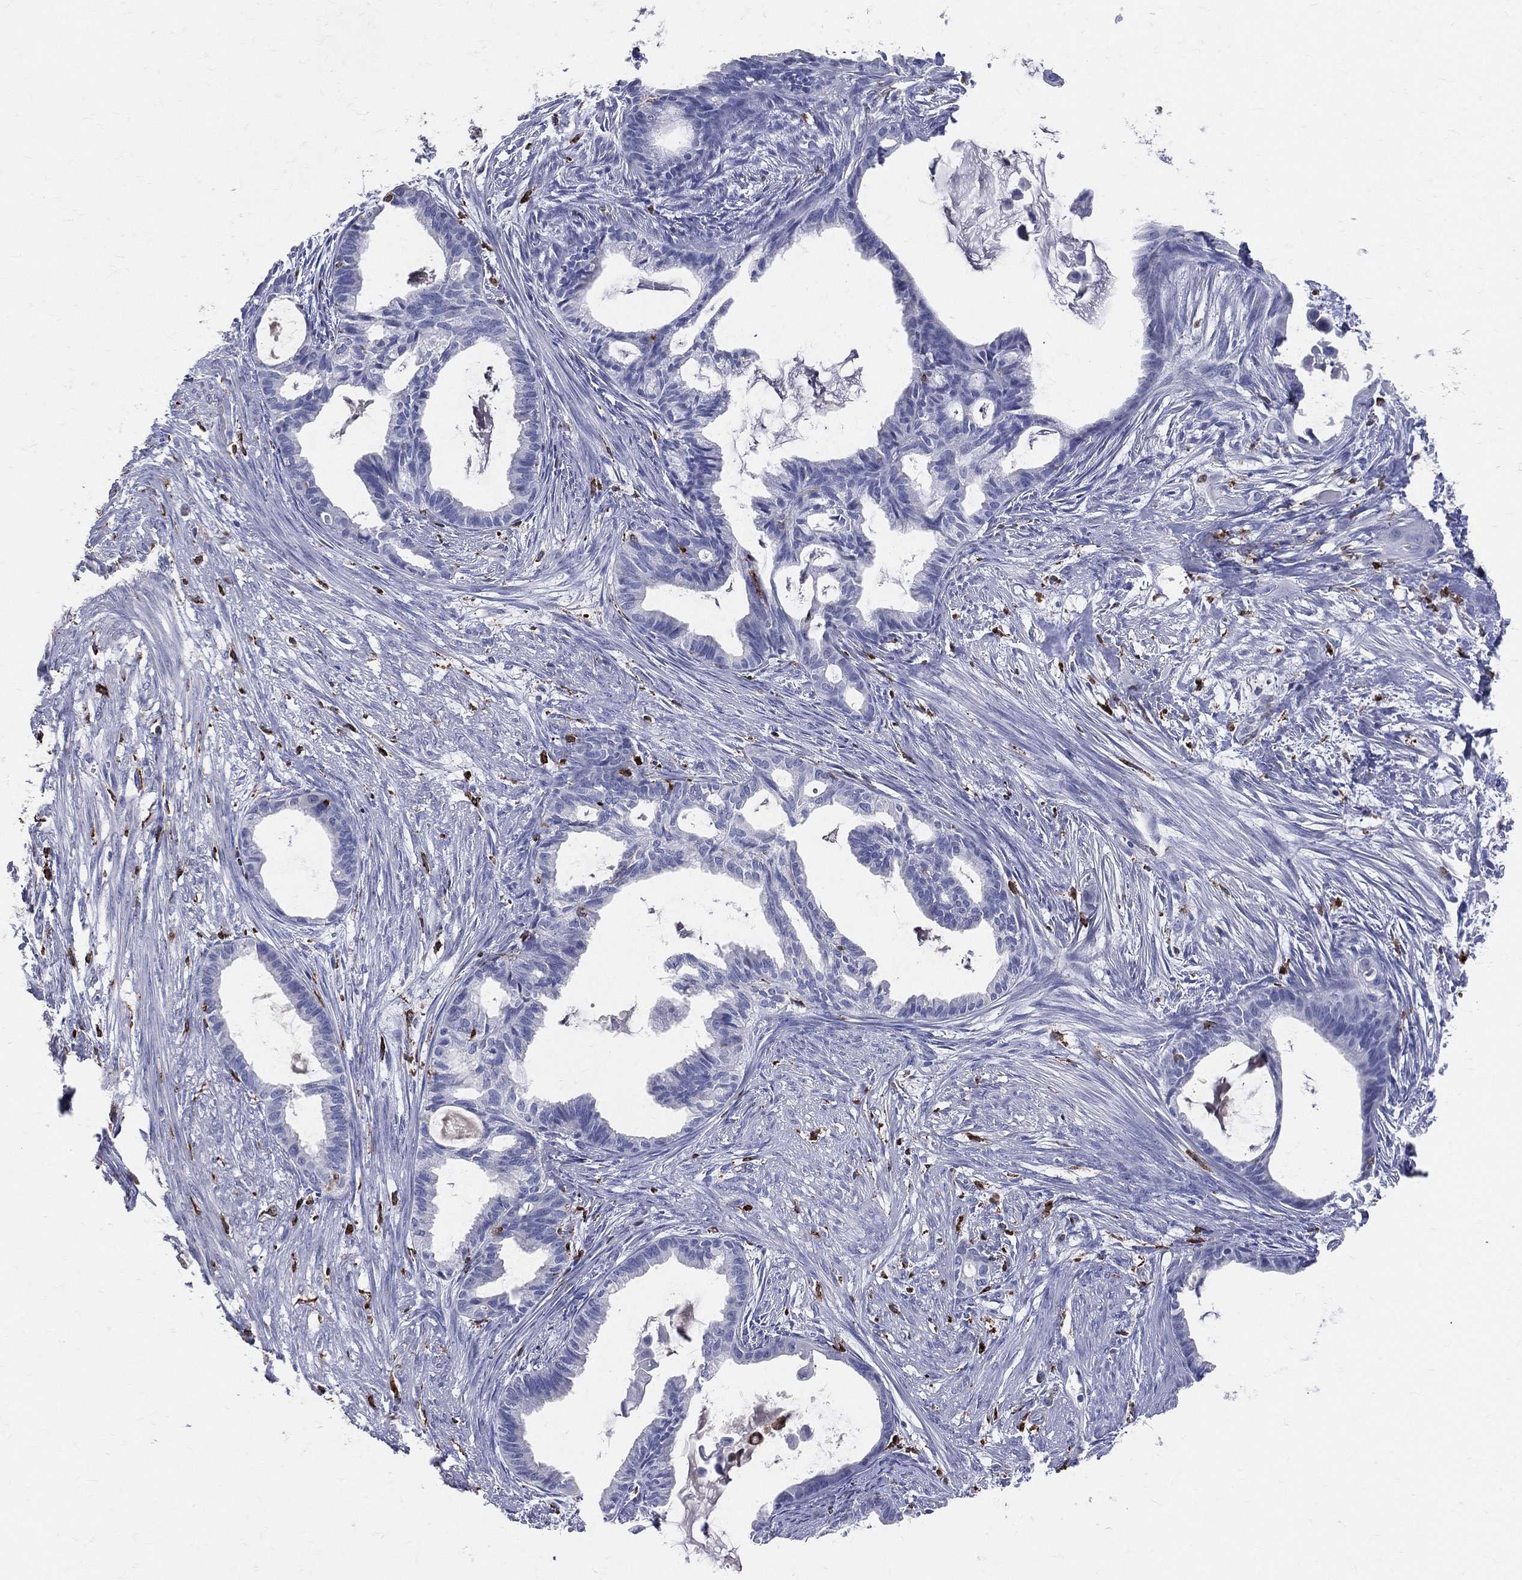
{"staining": {"intensity": "negative", "quantity": "none", "location": "none"}, "tissue": "endometrial cancer", "cell_type": "Tumor cells", "image_type": "cancer", "snomed": [{"axis": "morphology", "description": "Adenocarcinoma, NOS"}, {"axis": "topography", "description": "Endometrium"}], "caption": "Endometrial adenocarcinoma was stained to show a protein in brown. There is no significant positivity in tumor cells.", "gene": "CD74", "patient": {"sex": "female", "age": 86}}